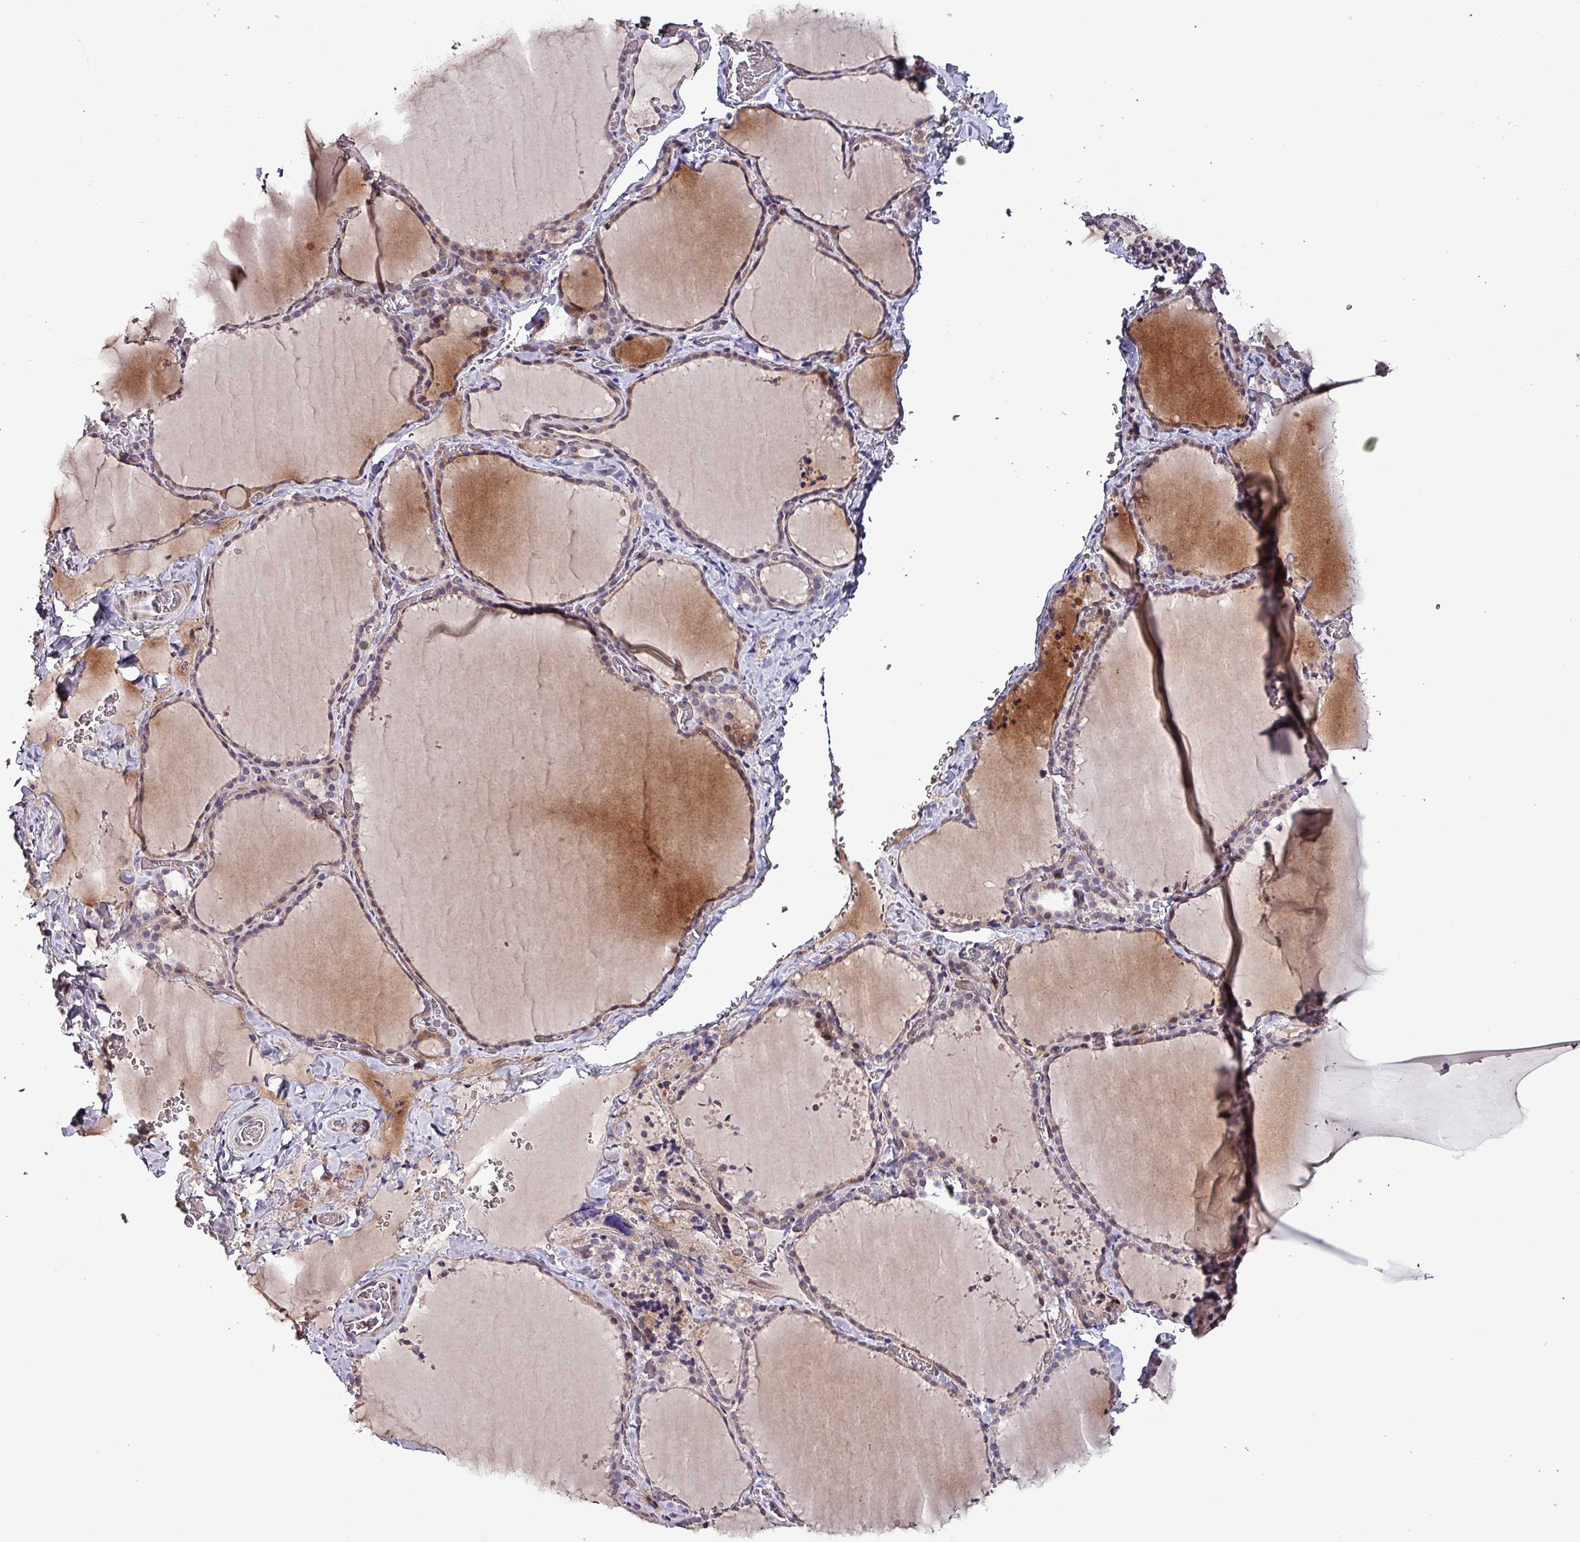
{"staining": {"intensity": "weak", "quantity": "25%-75%", "location": "cytoplasmic/membranous,nuclear"}, "tissue": "thyroid gland", "cell_type": "Glandular cells", "image_type": "normal", "snomed": [{"axis": "morphology", "description": "Normal tissue, NOS"}, {"axis": "topography", "description": "Thyroid gland"}], "caption": "Thyroid gland stained with IHC exhibits weak cytoplasmic/membranous,nuclear expression in about 25%-75% of glandular cells.", "gene": "GRAPL", "patient": {"sex": "female", "age": 22}}